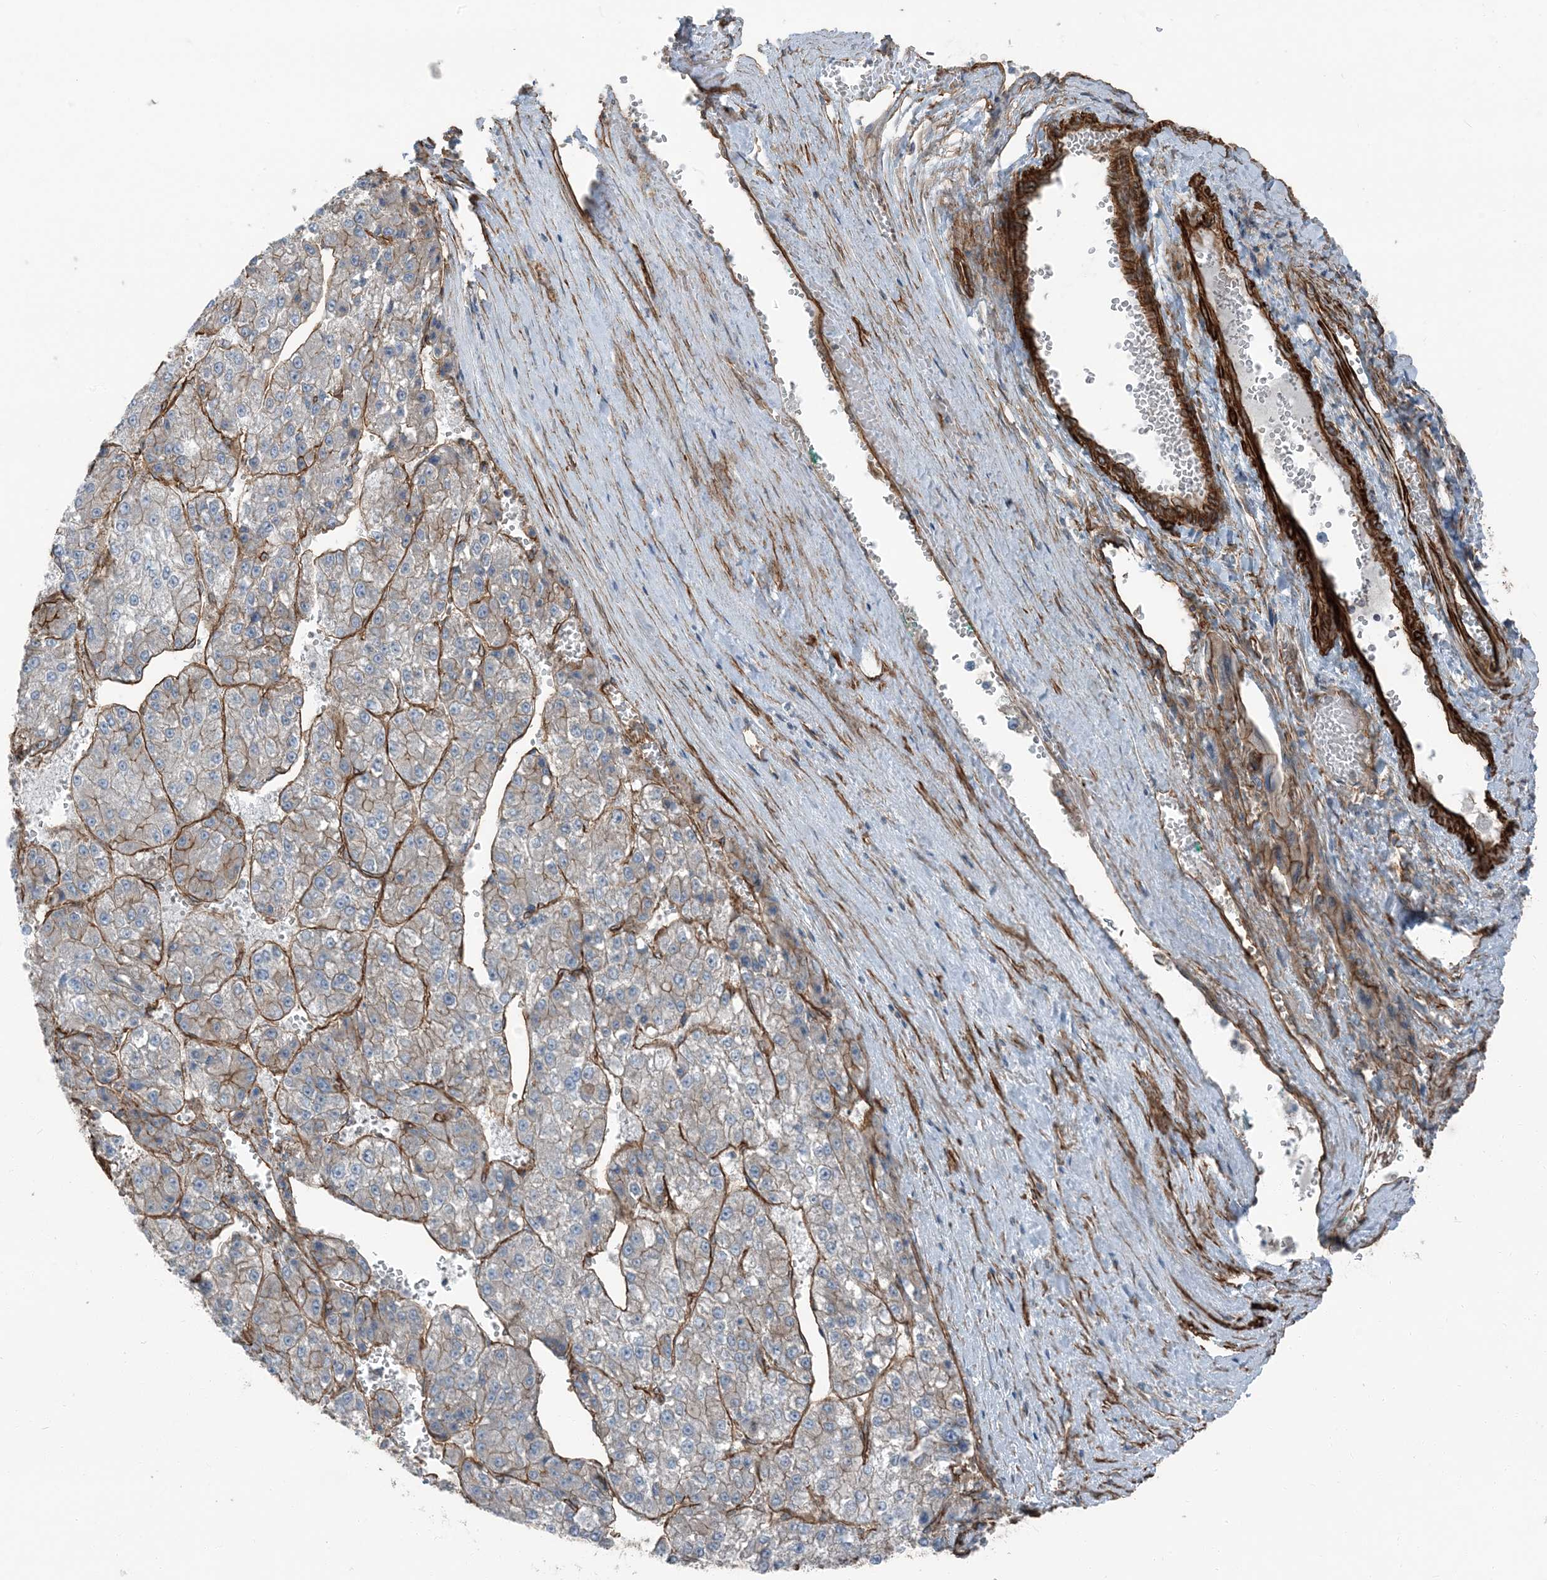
{"staining": {"intensity": "moderate", "quantity": "25%-75%", "location": "cytoplasmic/membranous"}, "tissue": "liver cancer", "cell_type": "Tumor cells", "image_type": "cancer", "snomed": [{"axis": "morphology", "description": "Carcinoma, Hepatocellular, NOS"}, {"axis": "topography", "description": "Liver"}], "caption": "This micrograph shows liver cancer (hepatocellular carcinoma) stained with immunohistochemistry to label a protein in brown. The cytoplasmic/membranous of tumor cells show moderate positivity for the protein. Nuclei are counter-stained blue.", "gene": "ZFP90", "patient": {"sex": "female", "age": 73}}